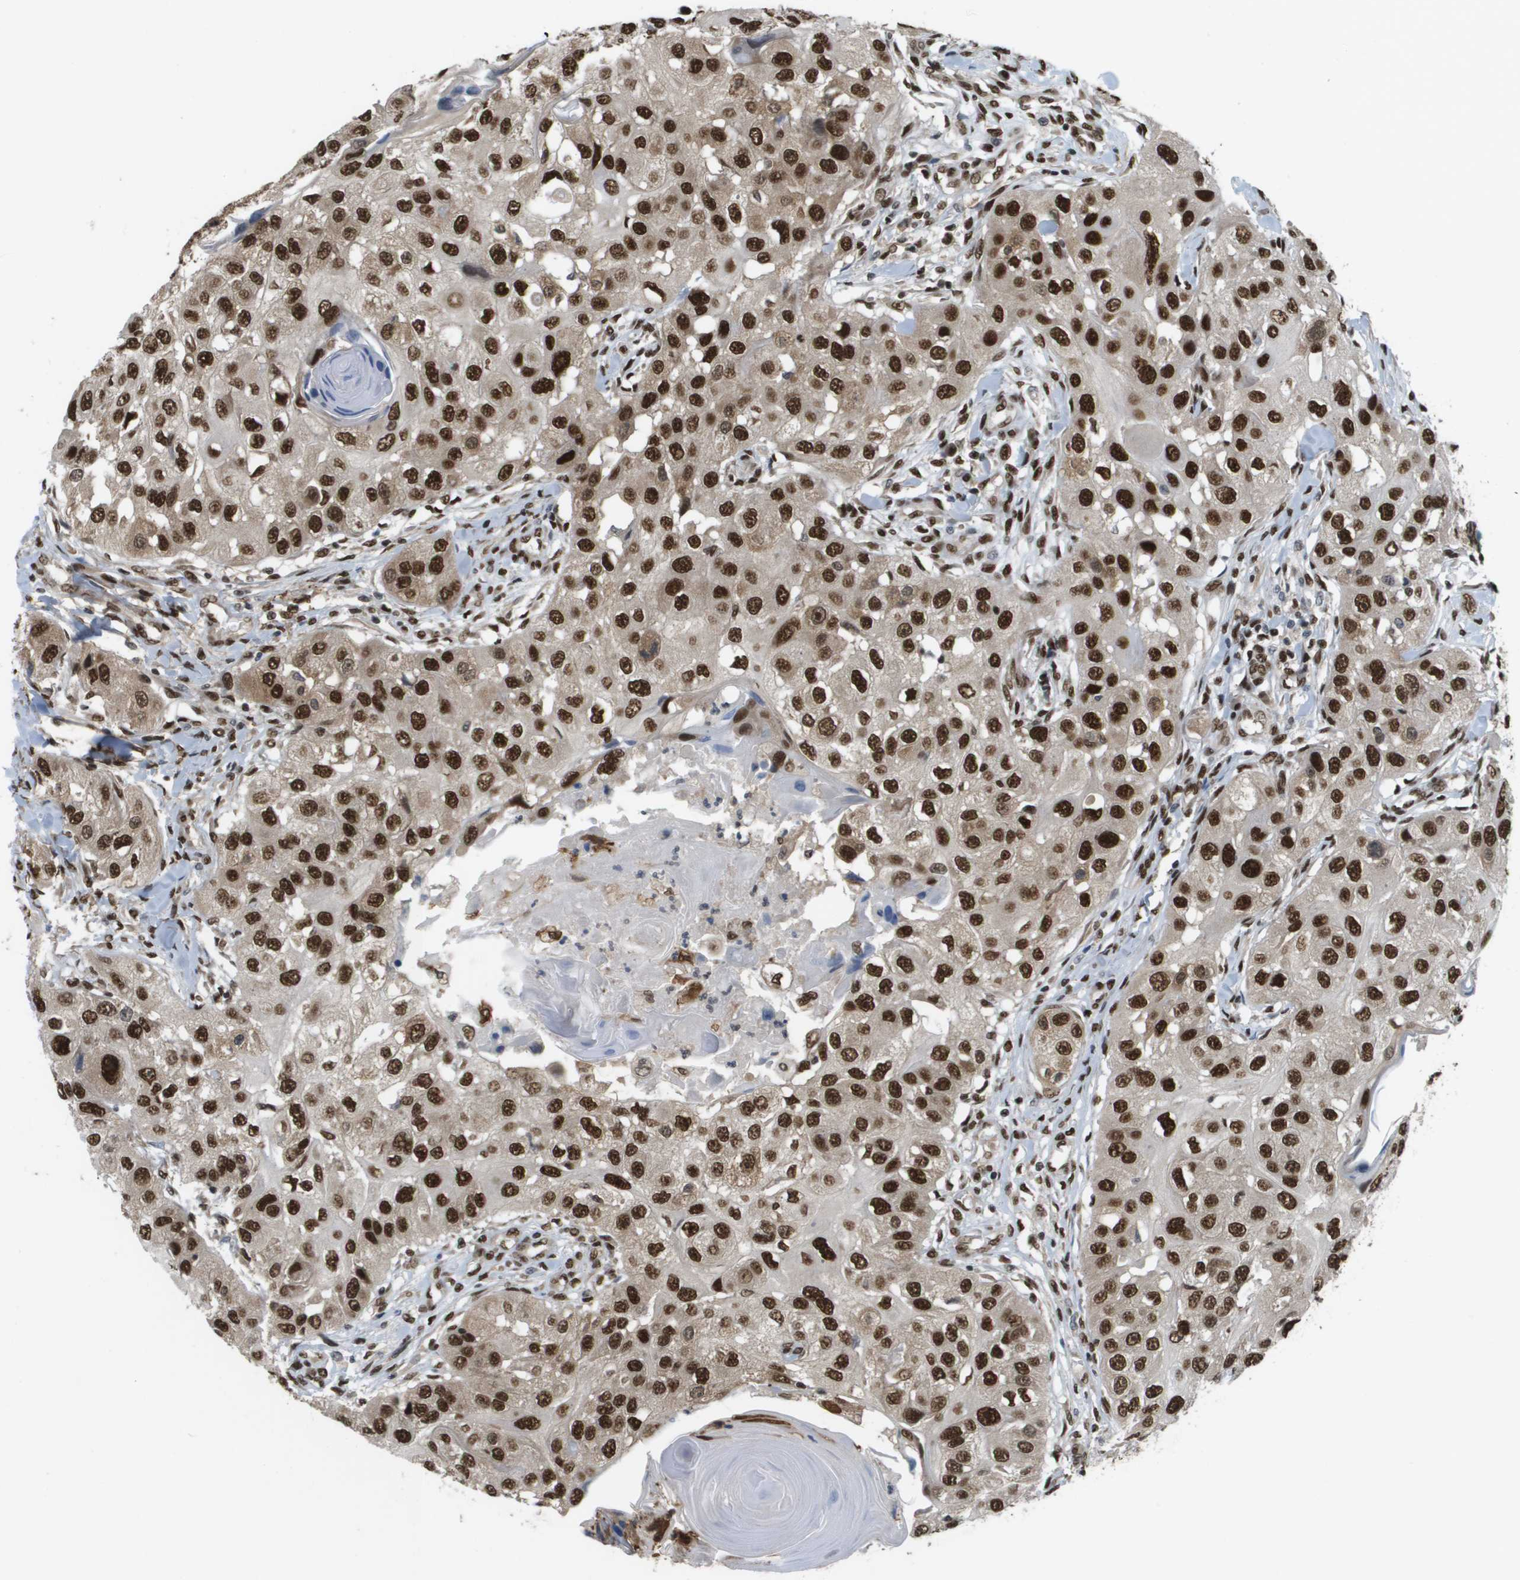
{"staining": {"intensity": "strong", "quantity": ">75%", "location": "nuclear"}, "tissue": "head and neck cancer", "cell_type": "Tumor cells", "image_type": "cancer", "snomed": [{"axis": "morphology", "description": "Normal tissue, NOS"}, {"axis": "morphology", "description": "Squamous cell carcinoma, NOS"}, {"axis": "topography", "description": "Skeletal muscle"}, {"axis": "topography", "description": "Head-Neck"}], "caption": "This image shows IHC staining of human head and neck cancer, with high strong nuclear expression in about >75% of tumor cells.", "gene": "PRCC", "patient": {"sex": "male", "age": 51}}